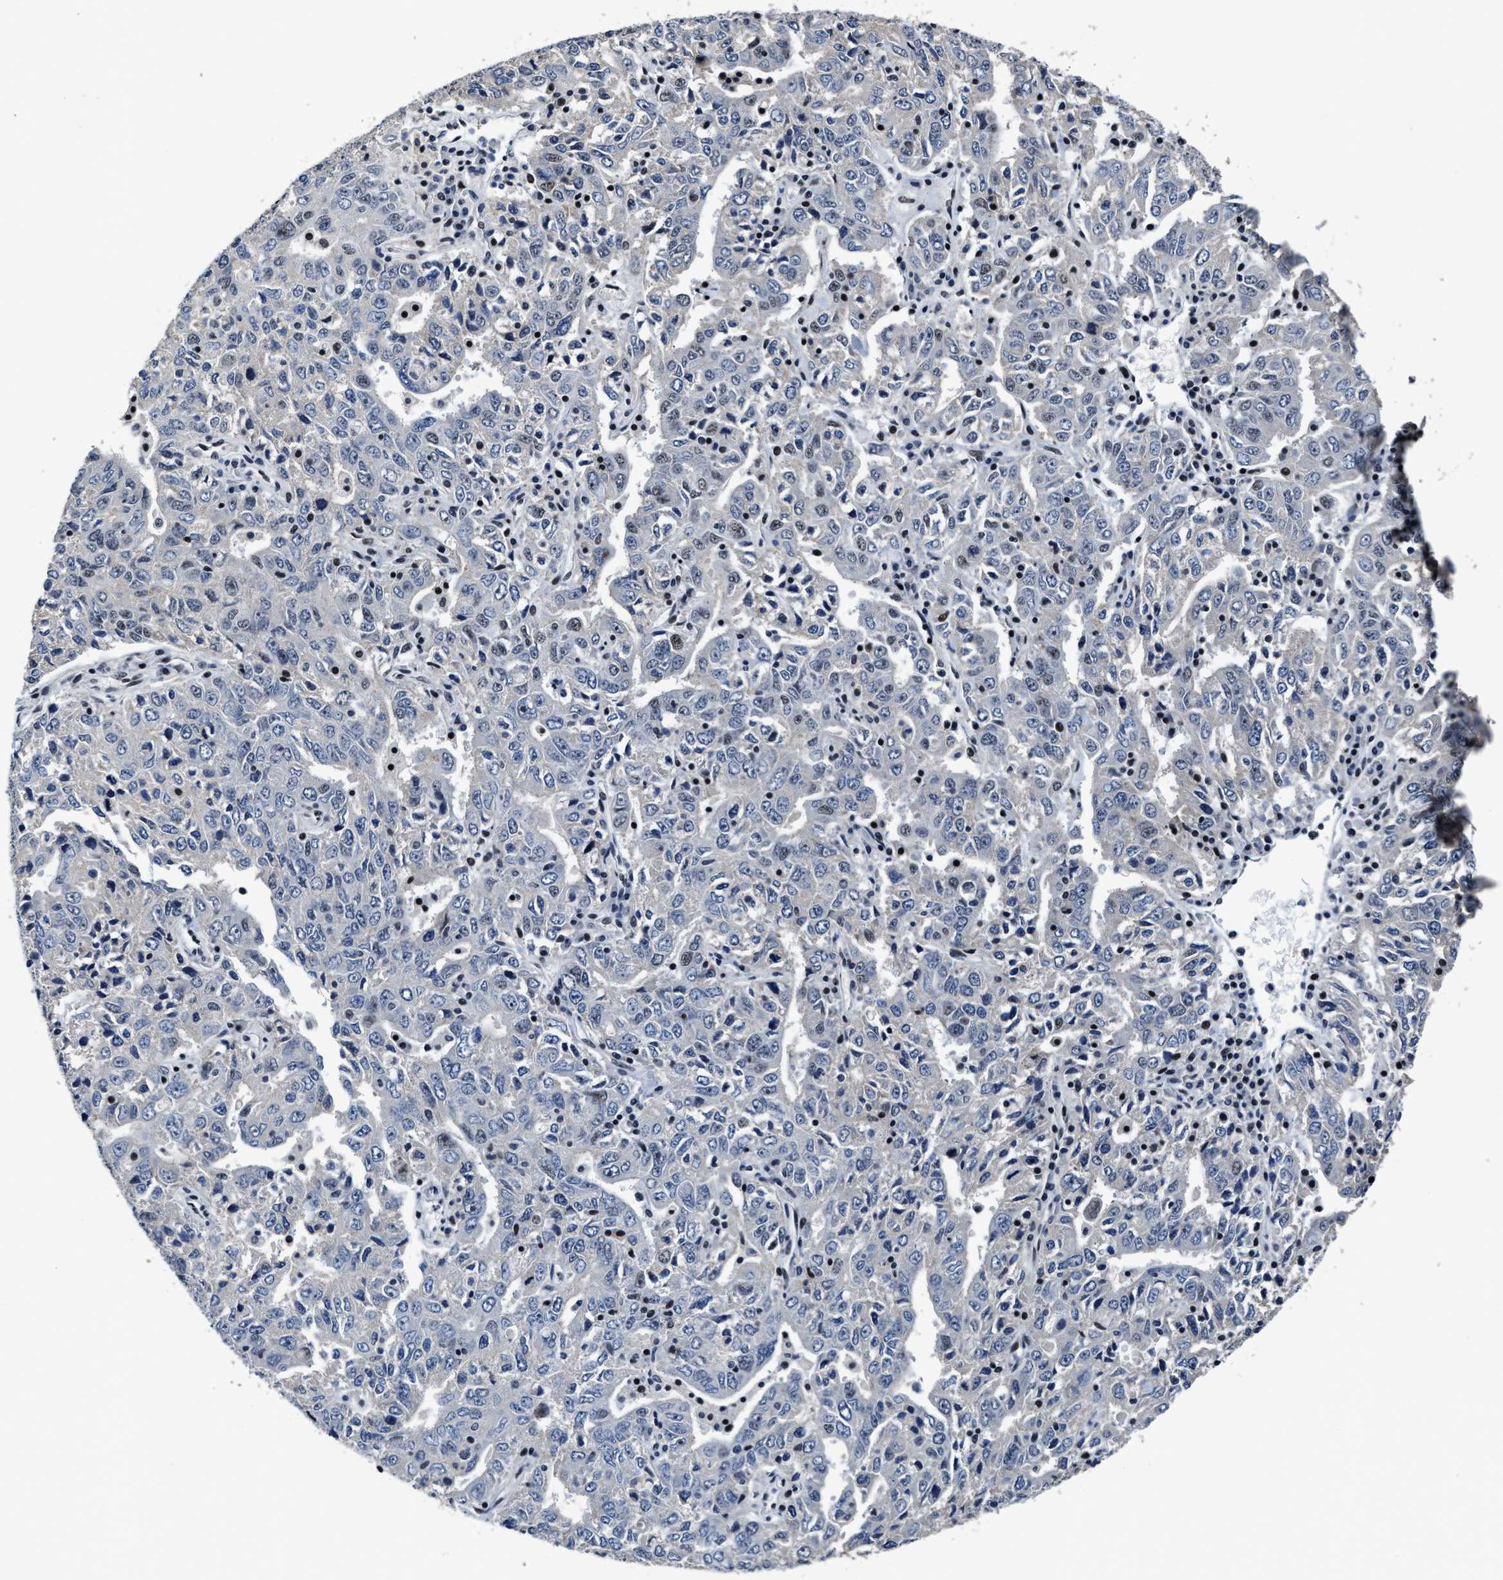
{"staining": {"intensity": "weak", "quantity": "<25%", "location": "nuclear"}, "tissue": "ovarian cancer", "cell_type": "Tumor cells", "image_type": "cancer", "snomed": [{"axis": "morphology", "description": "Carcinoma, endometroid"}, {"axis": "topography", "description": "Ovary"}], "caption": "Ovarian endometroid carcinoma stained for a protein using immunohistochemistry (IHC) reveals no expression tumor cells.", "gene": "ZNF233", "patient": {"sex": "female", "age": 62}}